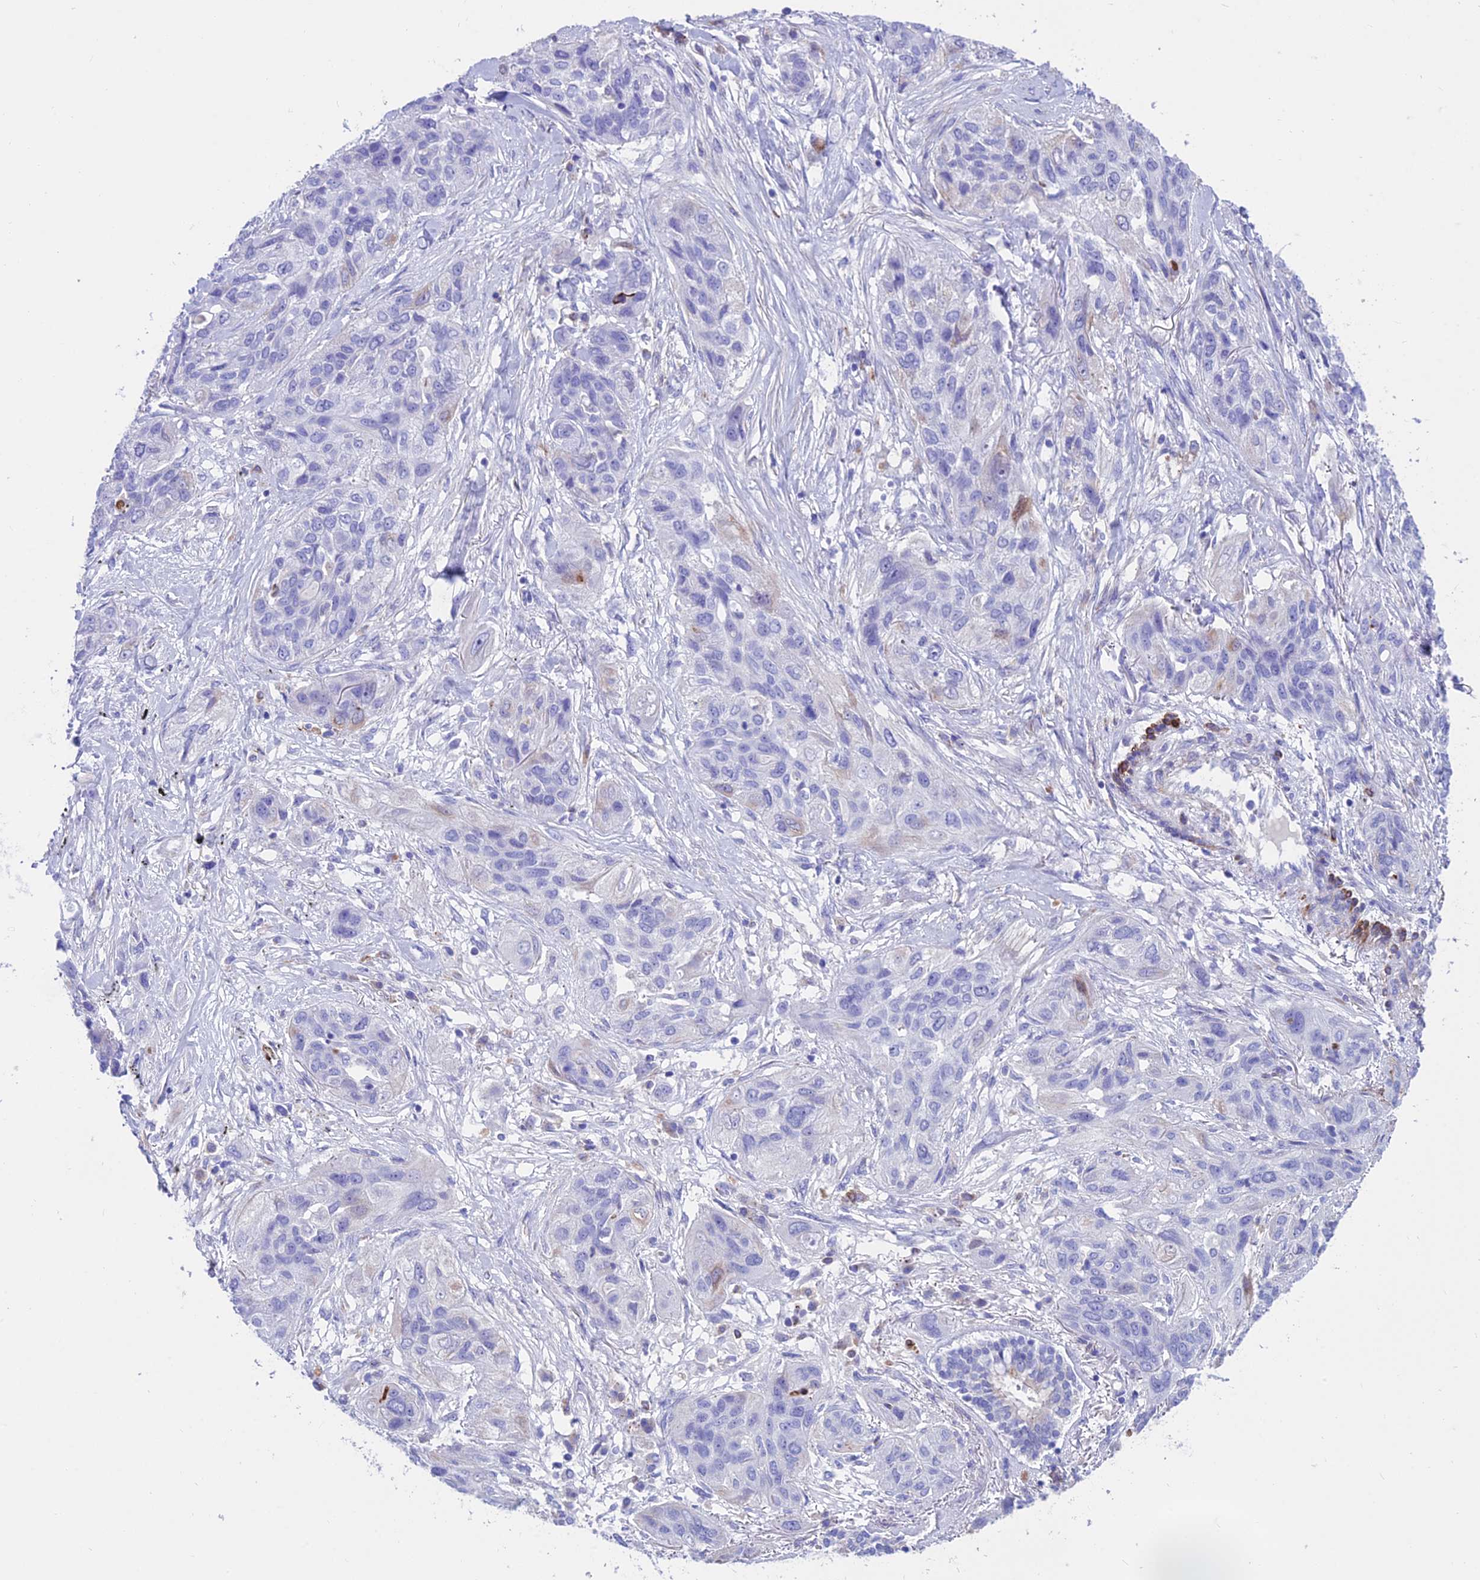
{"staining": {"intensity": "negative", "quantity": "none", "location": "none"}, "tissue": "lung cancer", "cell_type": "Tumor cells", "image_type": "cancer", "snomed": [{"axis": "morphology", "description": "Squamous cell carcinoma, NOS"}, {"axis": "topography", "description": "Lung"}], "caption": "Lung cancer stained for a protein using immunohistochemistry (IHC) demonstrates no staining tumor cells.", "gene": "GNG11", "patient": {"sex": "female", "age": 70}}